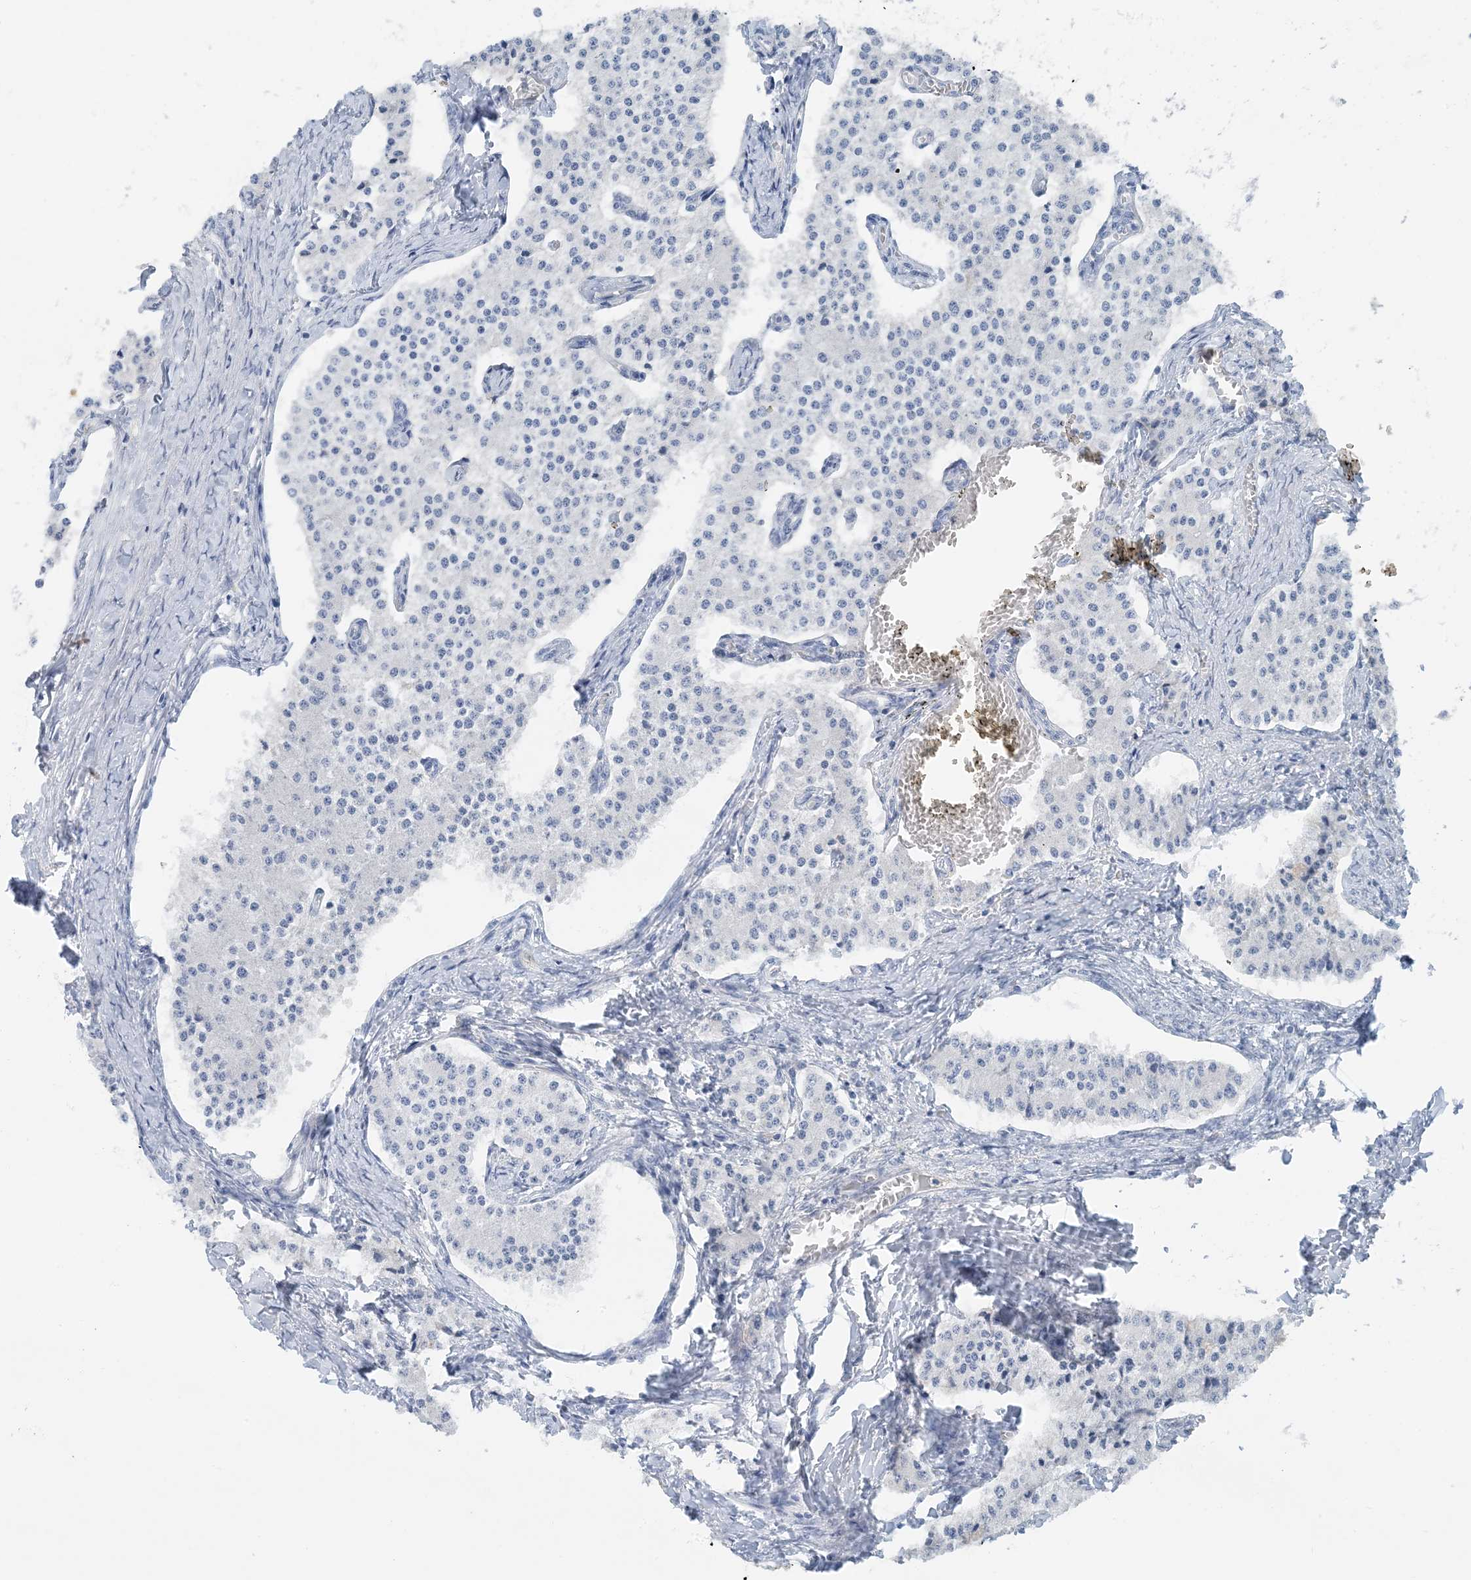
{"staining": {"intensity": "negative", "quantity": "none", "location": "none"}, "tissue": "carcinoid", "cell_type": "Tumor cells", "image_type": "cancer", "snomed": [{"axis": "morphology", "description": "Carcinoid, malignant, NOS"}, {"axis": "topography", "description": "Colon"}], "caption": "Carcinoid was stained to show a protein in brown. There is no significant staining in tumor cells.", "gene": "CTRL", "patient": {"sex": "female", "age": 52}}